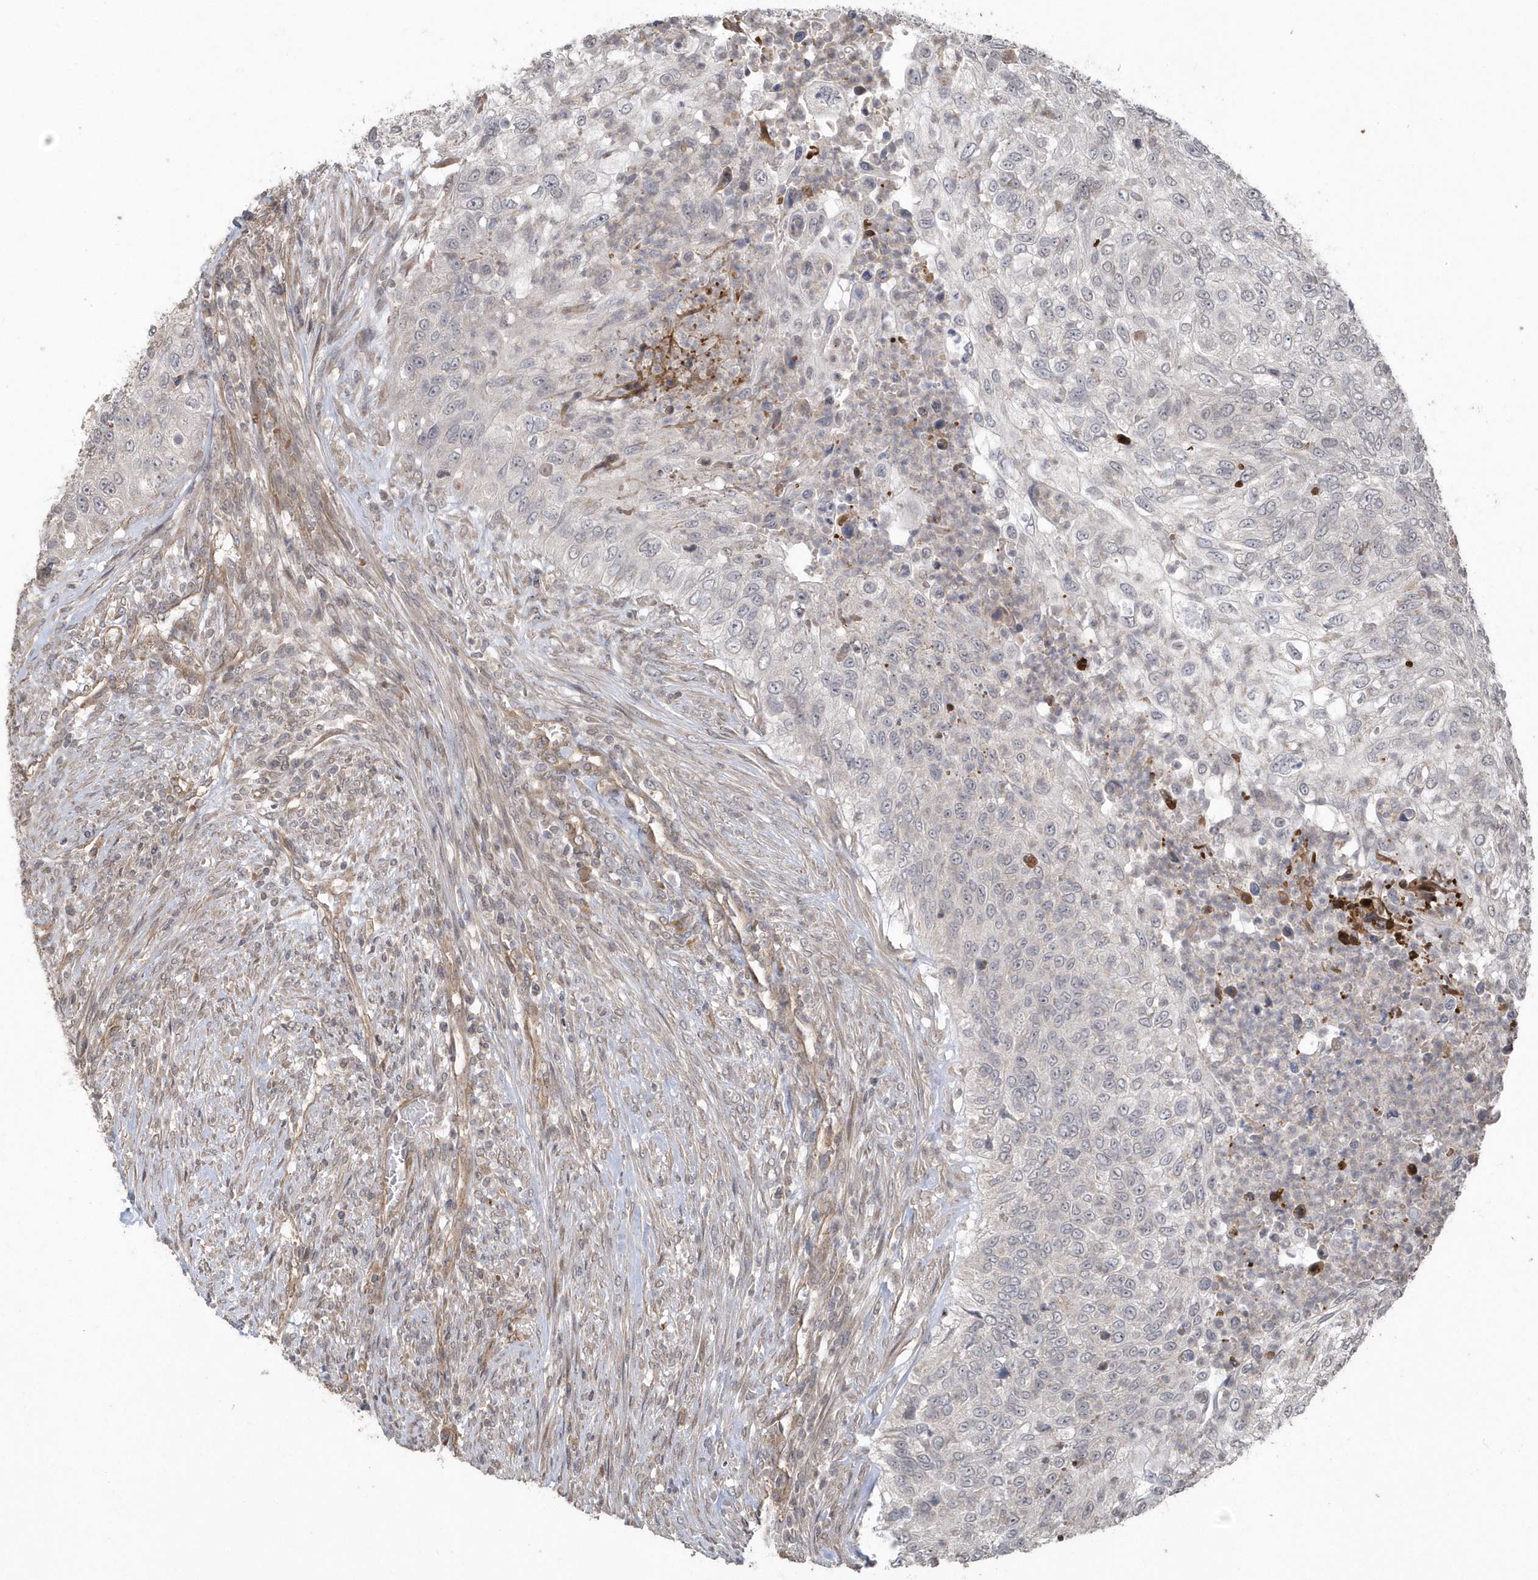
{"staining": {"intensity": "negative", "quantity": "none", "location": "none"}, "tissue": "urothelial cancer", "cell_type": "Tumor cells", "image_type": "cancer", "snomed": [{"axis": "morphology", "description": "Urothelial carcinoma, High grade"}, {"axis": "topography", "description": "Urinary bladder"}], "caption": "This histopathology image is of high-grade urothelial carcinoma stained with IHC to label a protein in brown with the nuclei are counter-stained blue. There is no positivity in tumor cells.", "gene": "HERPUD1", "patient": {"sex": "female", "age": 60}}